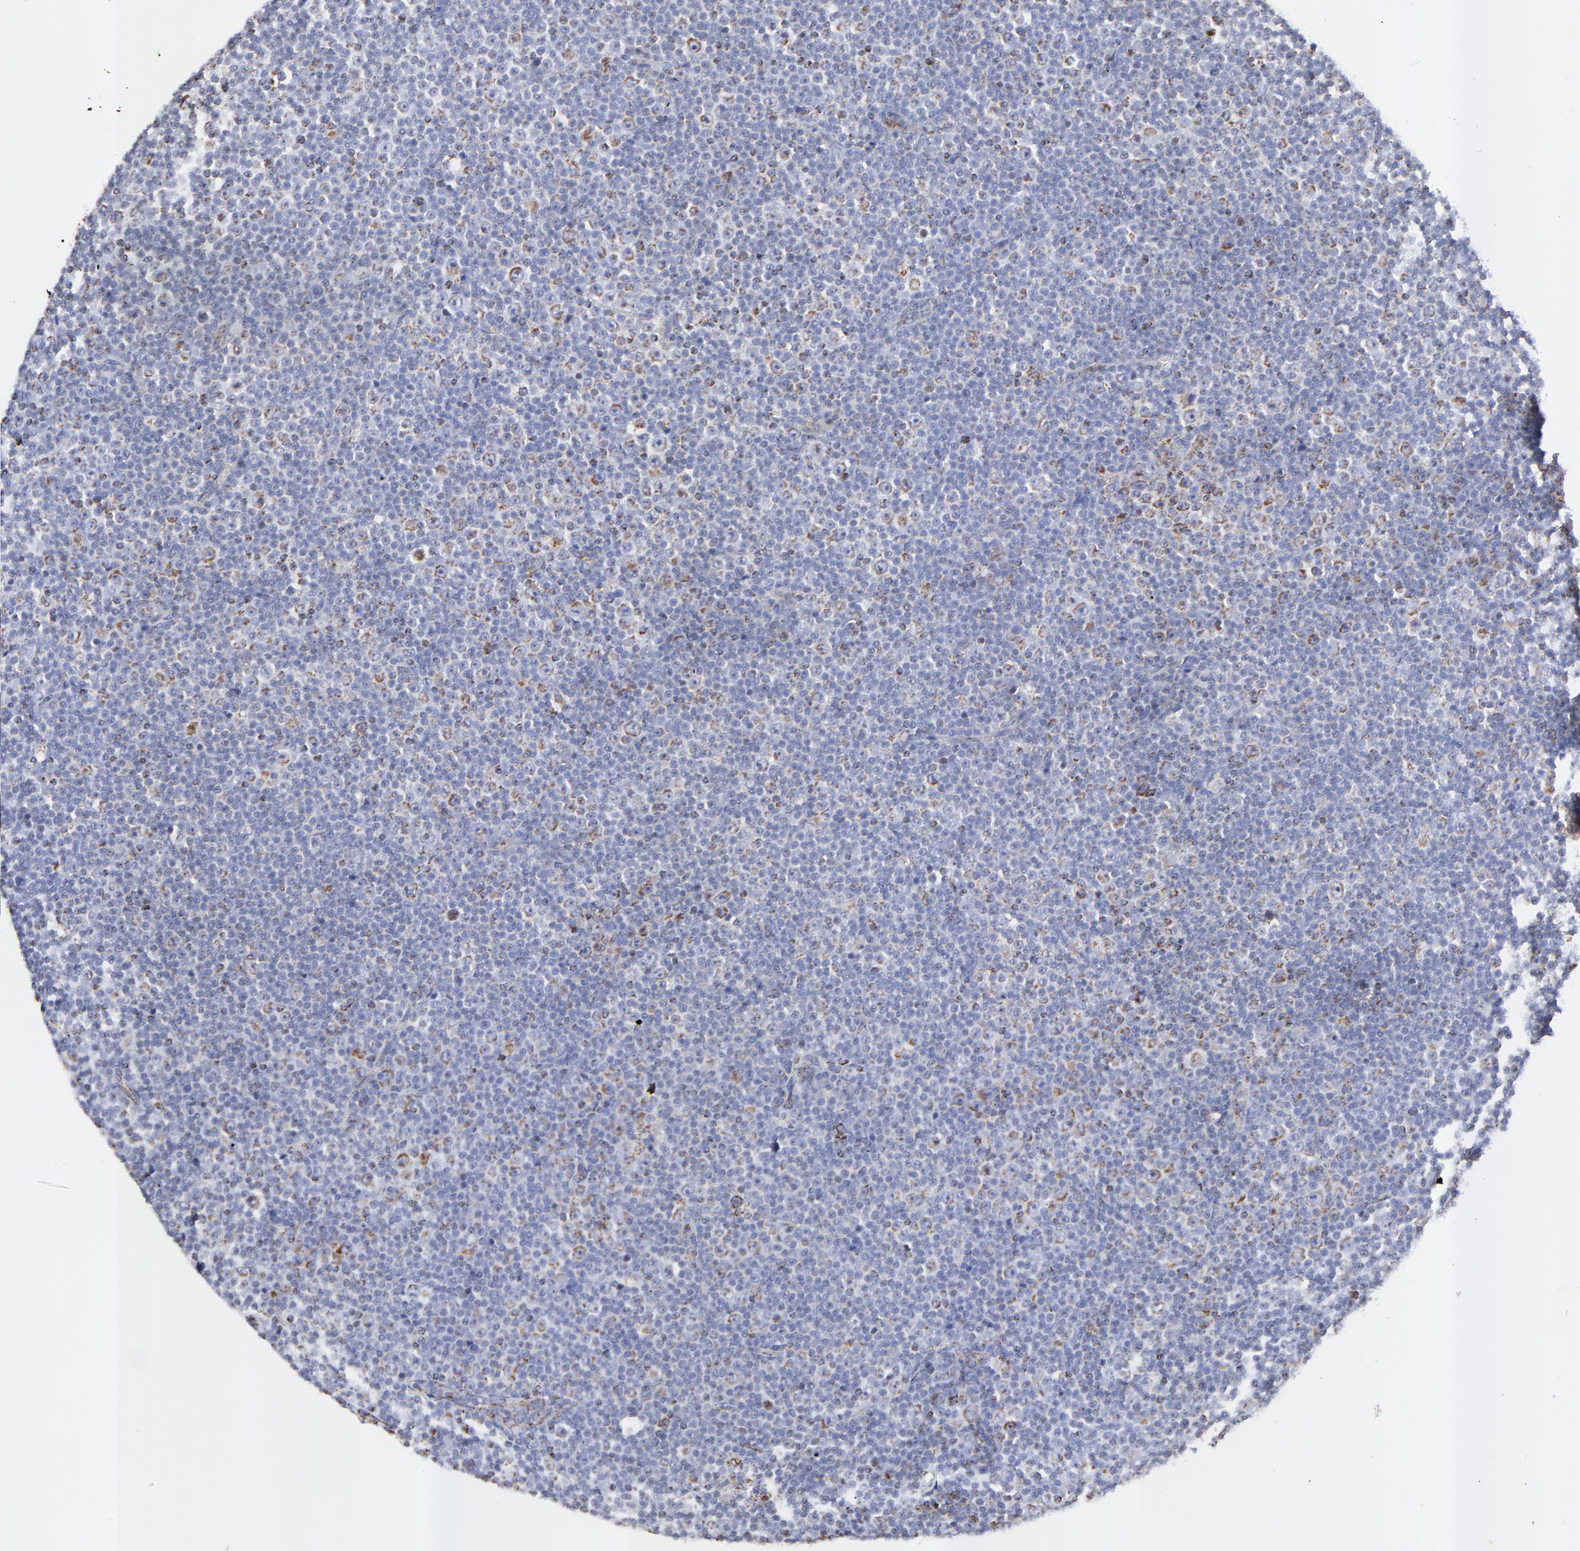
{"staining": {"intensity": "moderate", "quantity": "<25%", "location": "cytoplasmic/membranous"}, "tissue": "lymphoma", "cell_type": "Tumor cells", "image_type": "cancer", "snomed": [{"axis": "morphology", "description": "Malignant lymphoma, non-Hodgkin's type, Low grade"}, {"axis": "topography", "description": "Lymph node"}], "caption": "Lymphoma tissue demonstrates moderate cytoplasmic/membranous positivity in about <25% of tumor cells, visualized by immunohistochemistry.", "gene": "COX4I1", "patient": {"sex": "female", "age": 67}}